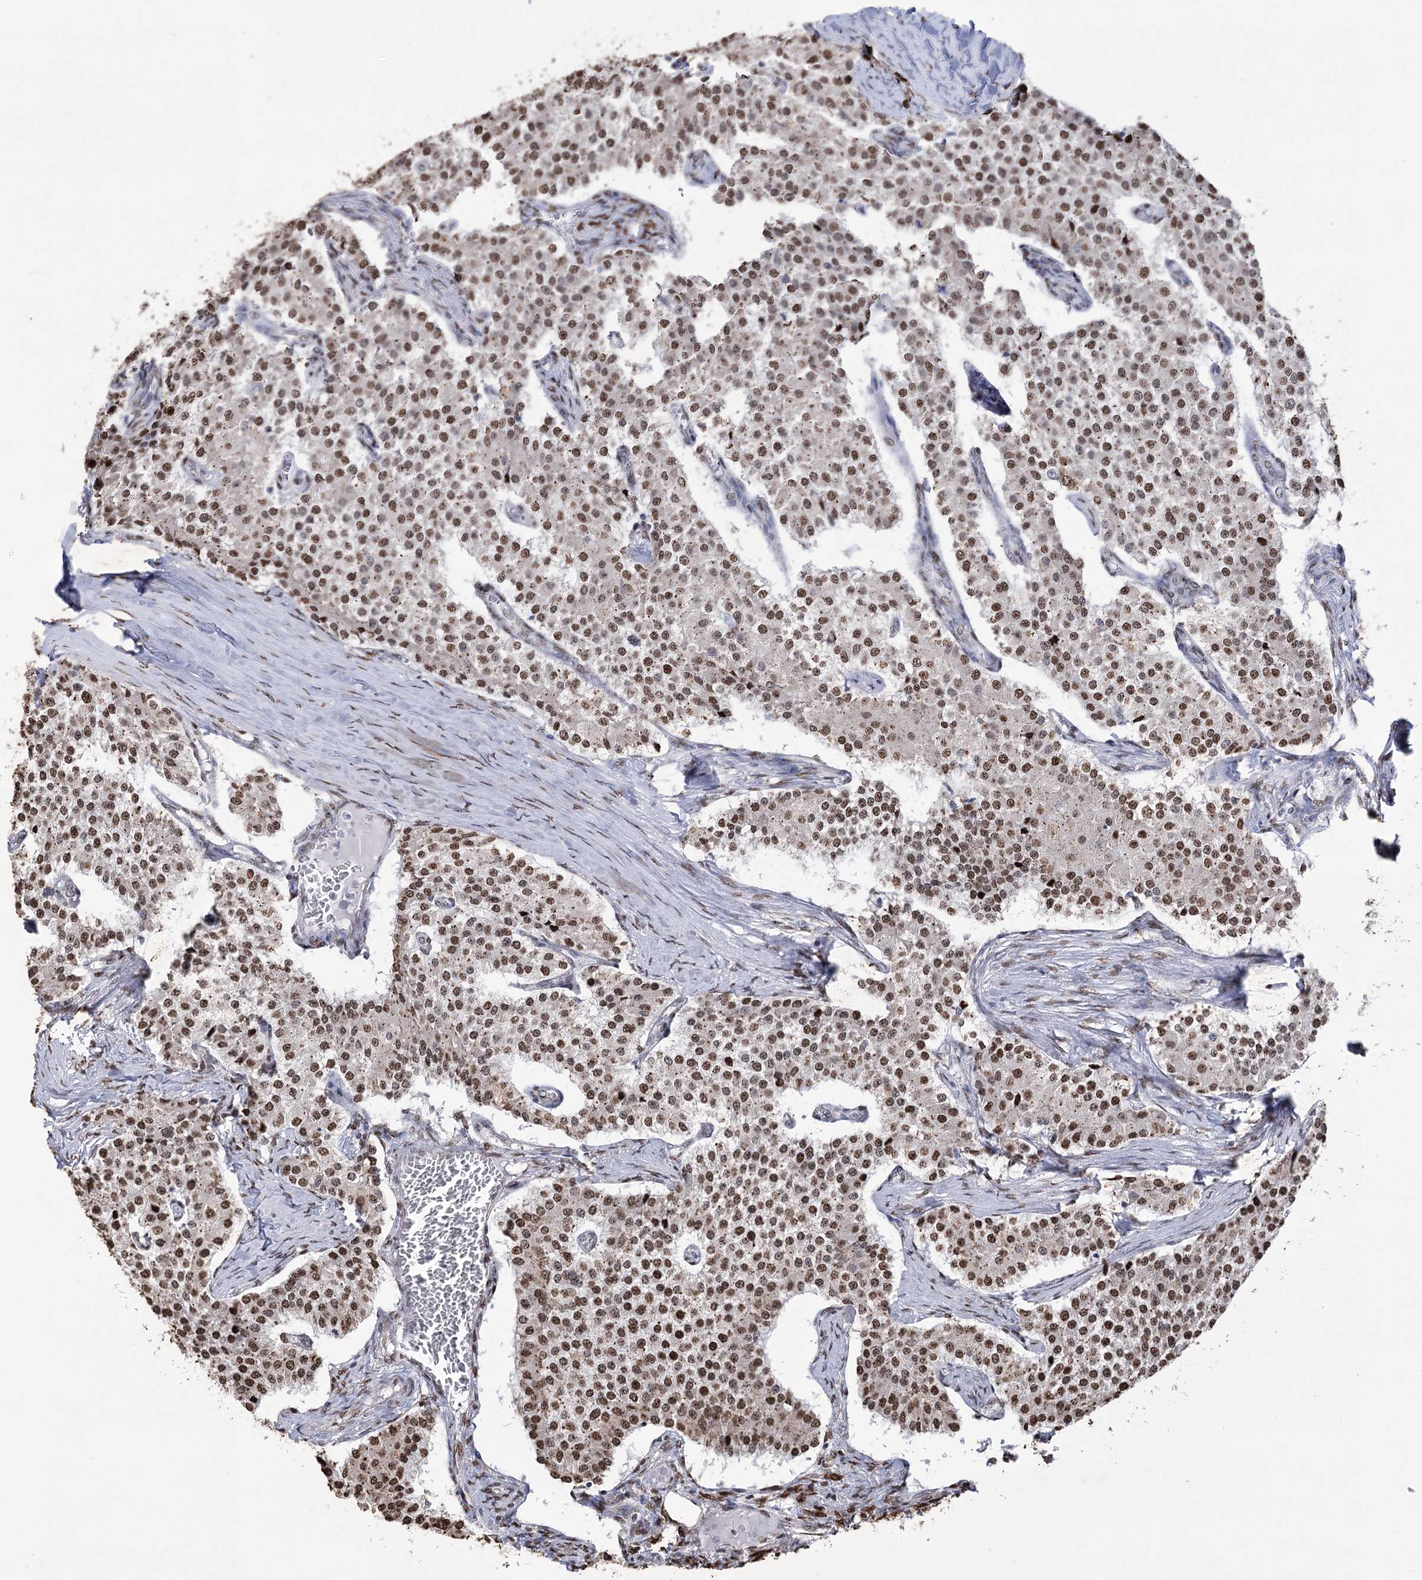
{"staining": {"intensity": "strong", "quantity": ">75%", "location": "nuclear"}, "tissue": "carcinoid", "cell_type": "Tumor cells", "image_type": "cancer", "snomed": [{"axis": "morphology", "description": "Carcinoid, malignant, NOS"}, {"axis": "topography", "description": "Colon"}], "caption": "High-magnification brightfield microscopy of malignant carcinoid stained with DAB (3,3'-diaminobenzidine) (brown) and counterstained with hematoxylin (blue). tumor cells exhibit strong nuclear positivity is present in approximately>75% of cells.", "gene": "NFU1", "patient": {"sex": "female", "age": 52}}